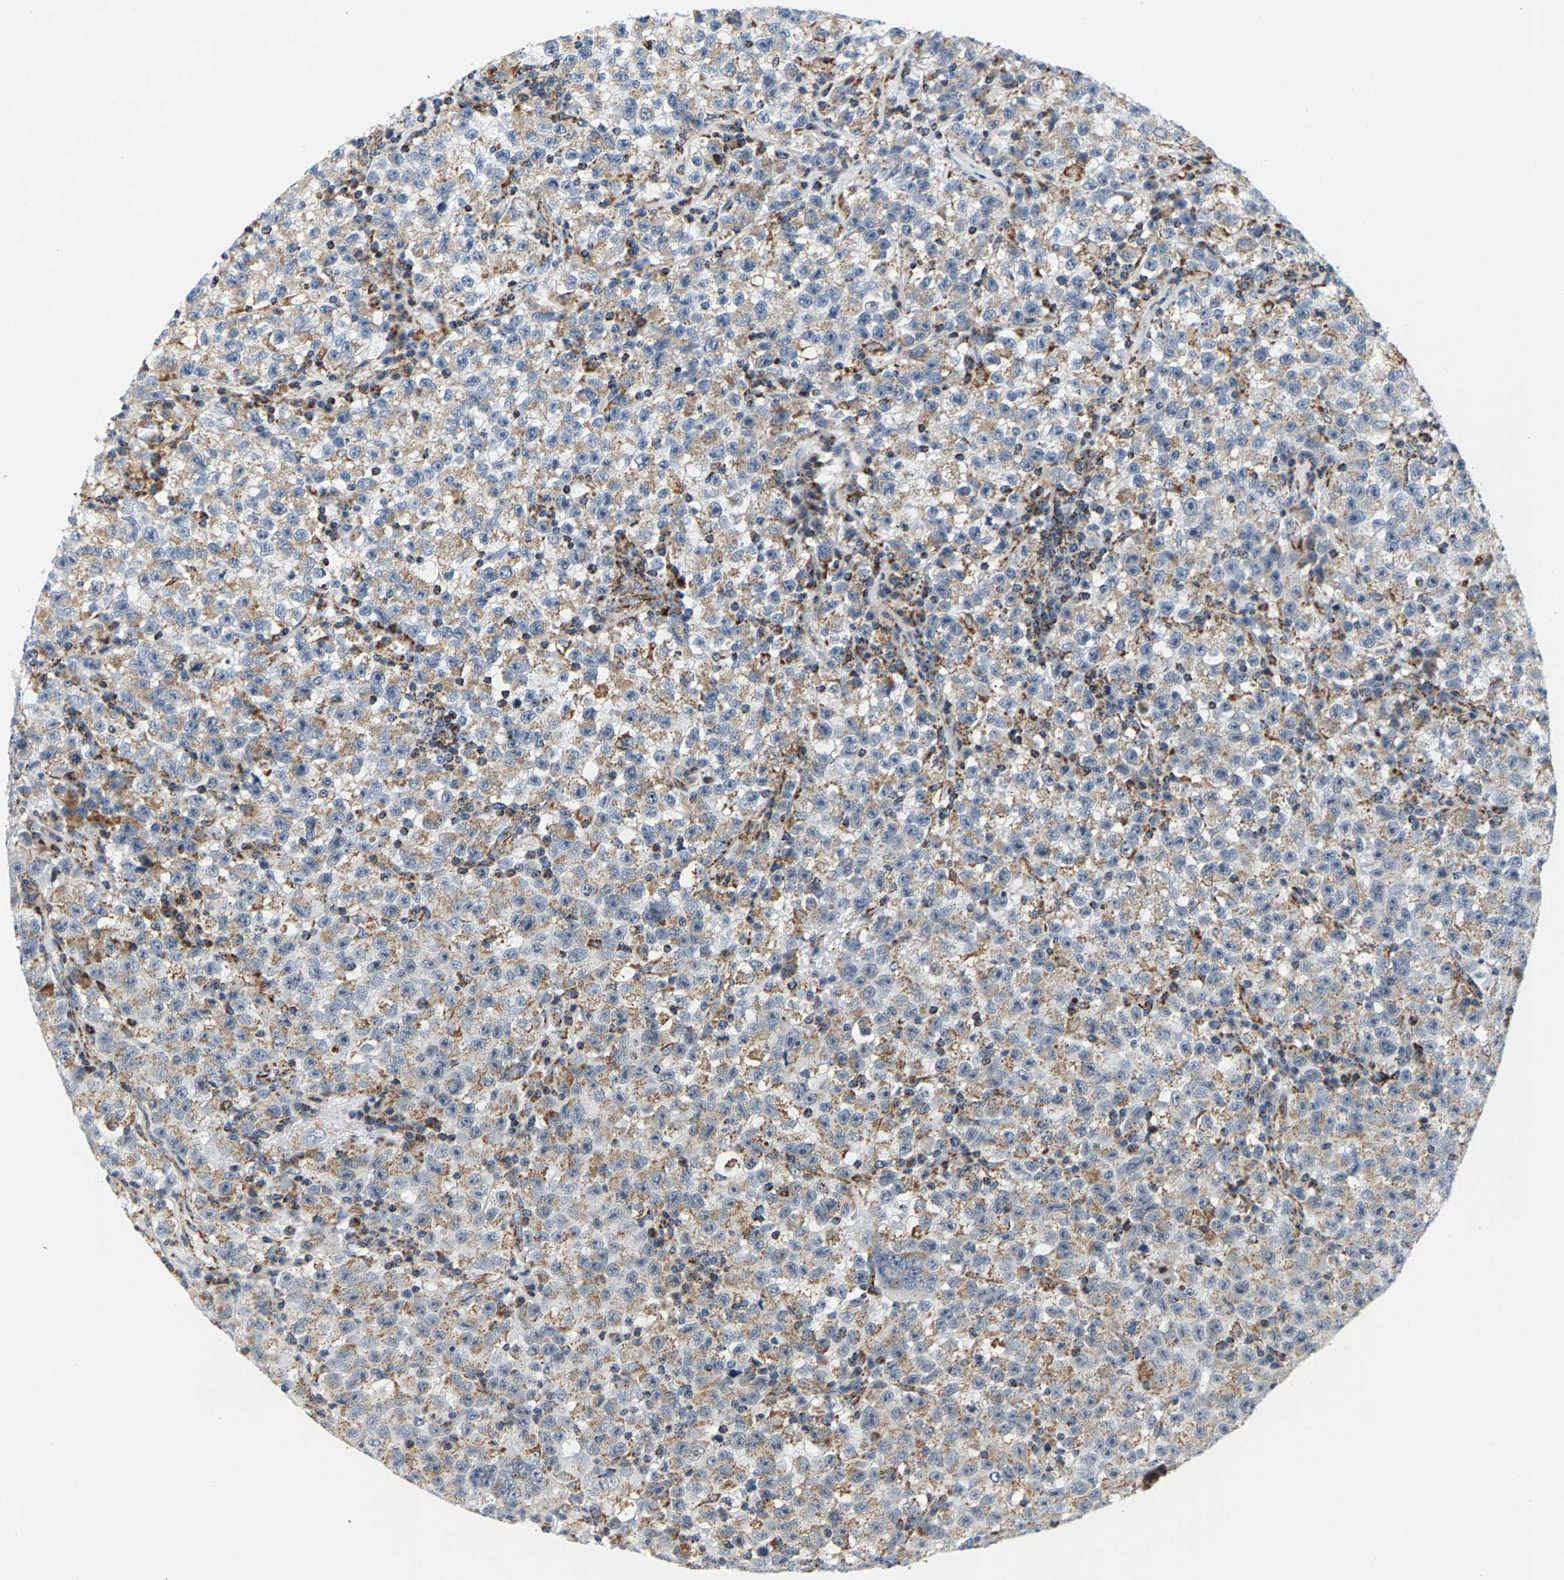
{"staining": {"intensity": "moderate", "quantity": ">75%", "location": "cytoplasmic/membranous"}, "tissue": "testis cancer", "cell_type": "Tumor cells", "image_type": "cancer", "snomed": [{"axis": "morphology", "description": "Seminoma, NOS"}, {"axis": "topography", "description": "Testis"}], "caption": "Protein staining of seminoma (testis) tissue reveals moderate cytoplasmic/membranous expression in approximately >75% of tumor cells.", "gene": "PDE1A", "patient": {"sex": "male", "age": 22}}